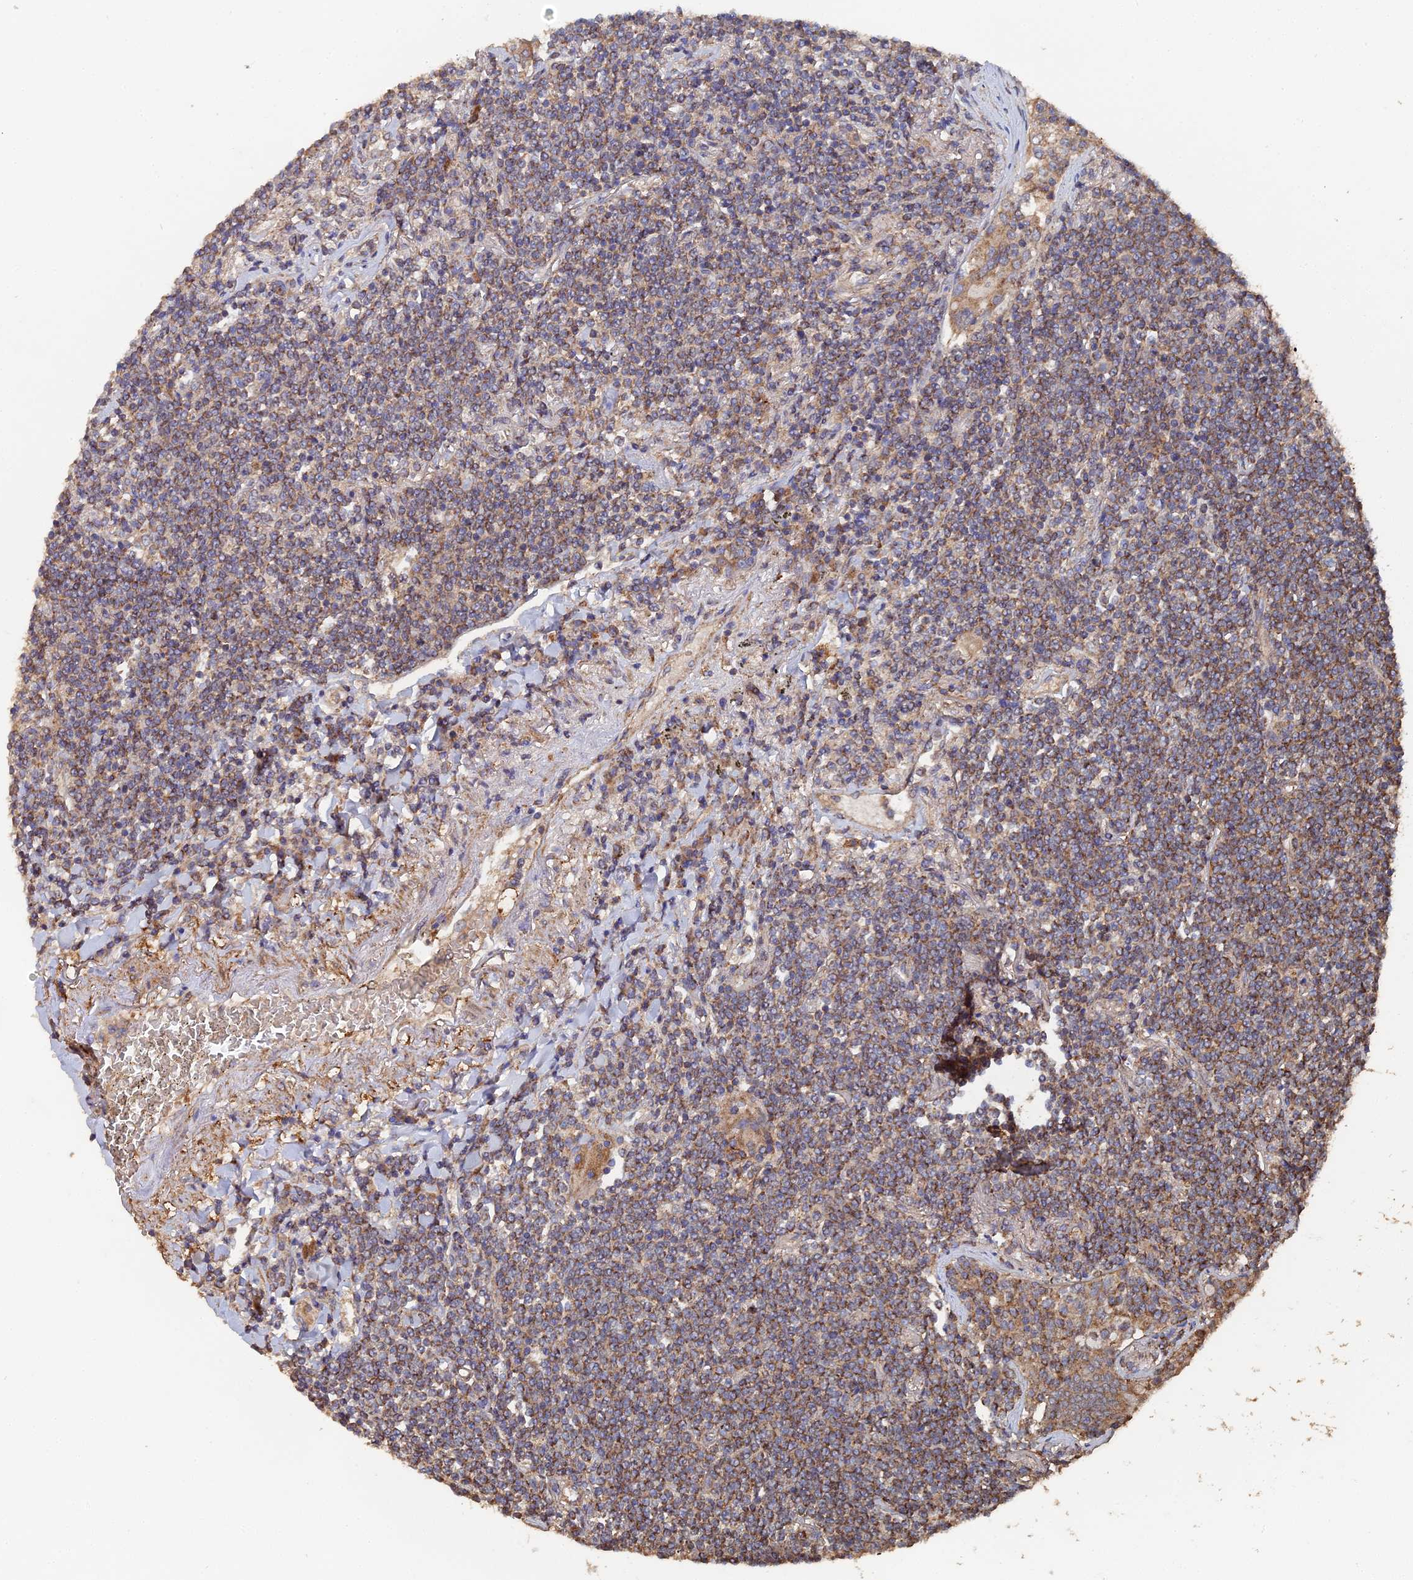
{"staining": {"intensity": "moderate", "quantity": ">75%", "location": "cytoplasmic/membranous"}, "tissue": "lymphoma", "cell_type": "Tumor cells", "image_type": "cancer", "snomed": [{"axis": "morphology", "description": "Malignant lymphoma, non-Hodgkin's type, Low grade"}, {"axis": "topography", "description": "Lung"}], "caption": "Immunohistochemistry (DAB) staining of low-grade malignant lymphoma, non-Hodgkin's type shows moderate cytoplasmic/membranous protein staining in about >75% of tumor cells.", "gene": "SPANXN4", "patient": {"sex": "female", "age": 71}}